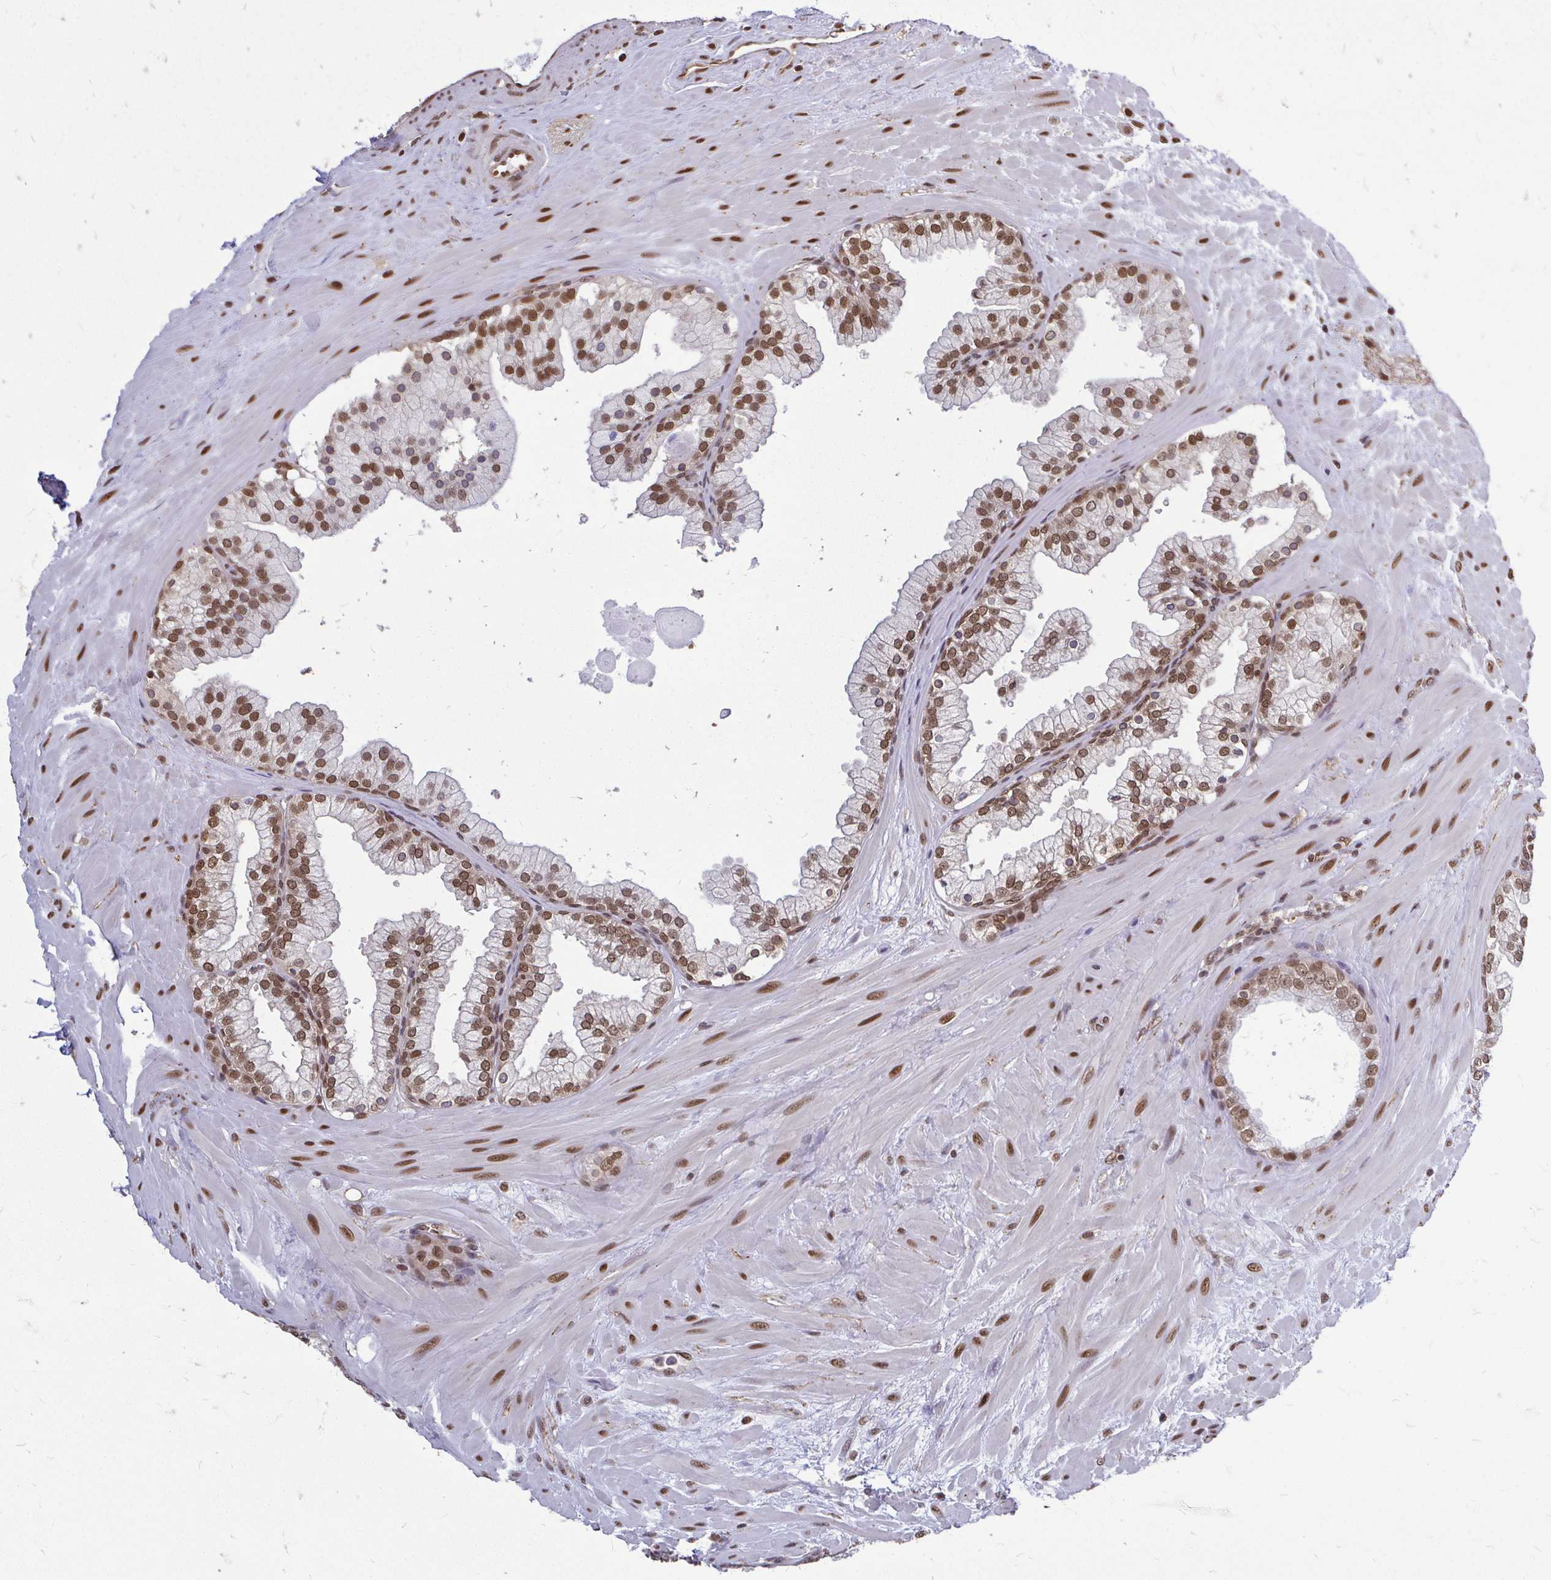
{"staining": {"intensity": "moderate", "quantity": "25%-75%", "location": "nuclear"}, "tissue": "prostate", "cell_type": "Glandular cells", "image_type": "normal", "snomed": [{"axis": "morphology", "description": "Normal tissue, NOS"}, {"axis": "topography", "description": "Prostate"}, {"axis": "topography", "description": "Peripheral nerve tissue"}], "caption": "Human prostate stained for a protein (brown) shows moderate nuclear positive staining in about 25%-75% of glandular cells.", "gene": "XPO1", "patient": {"sex": "male", "age": 61}}